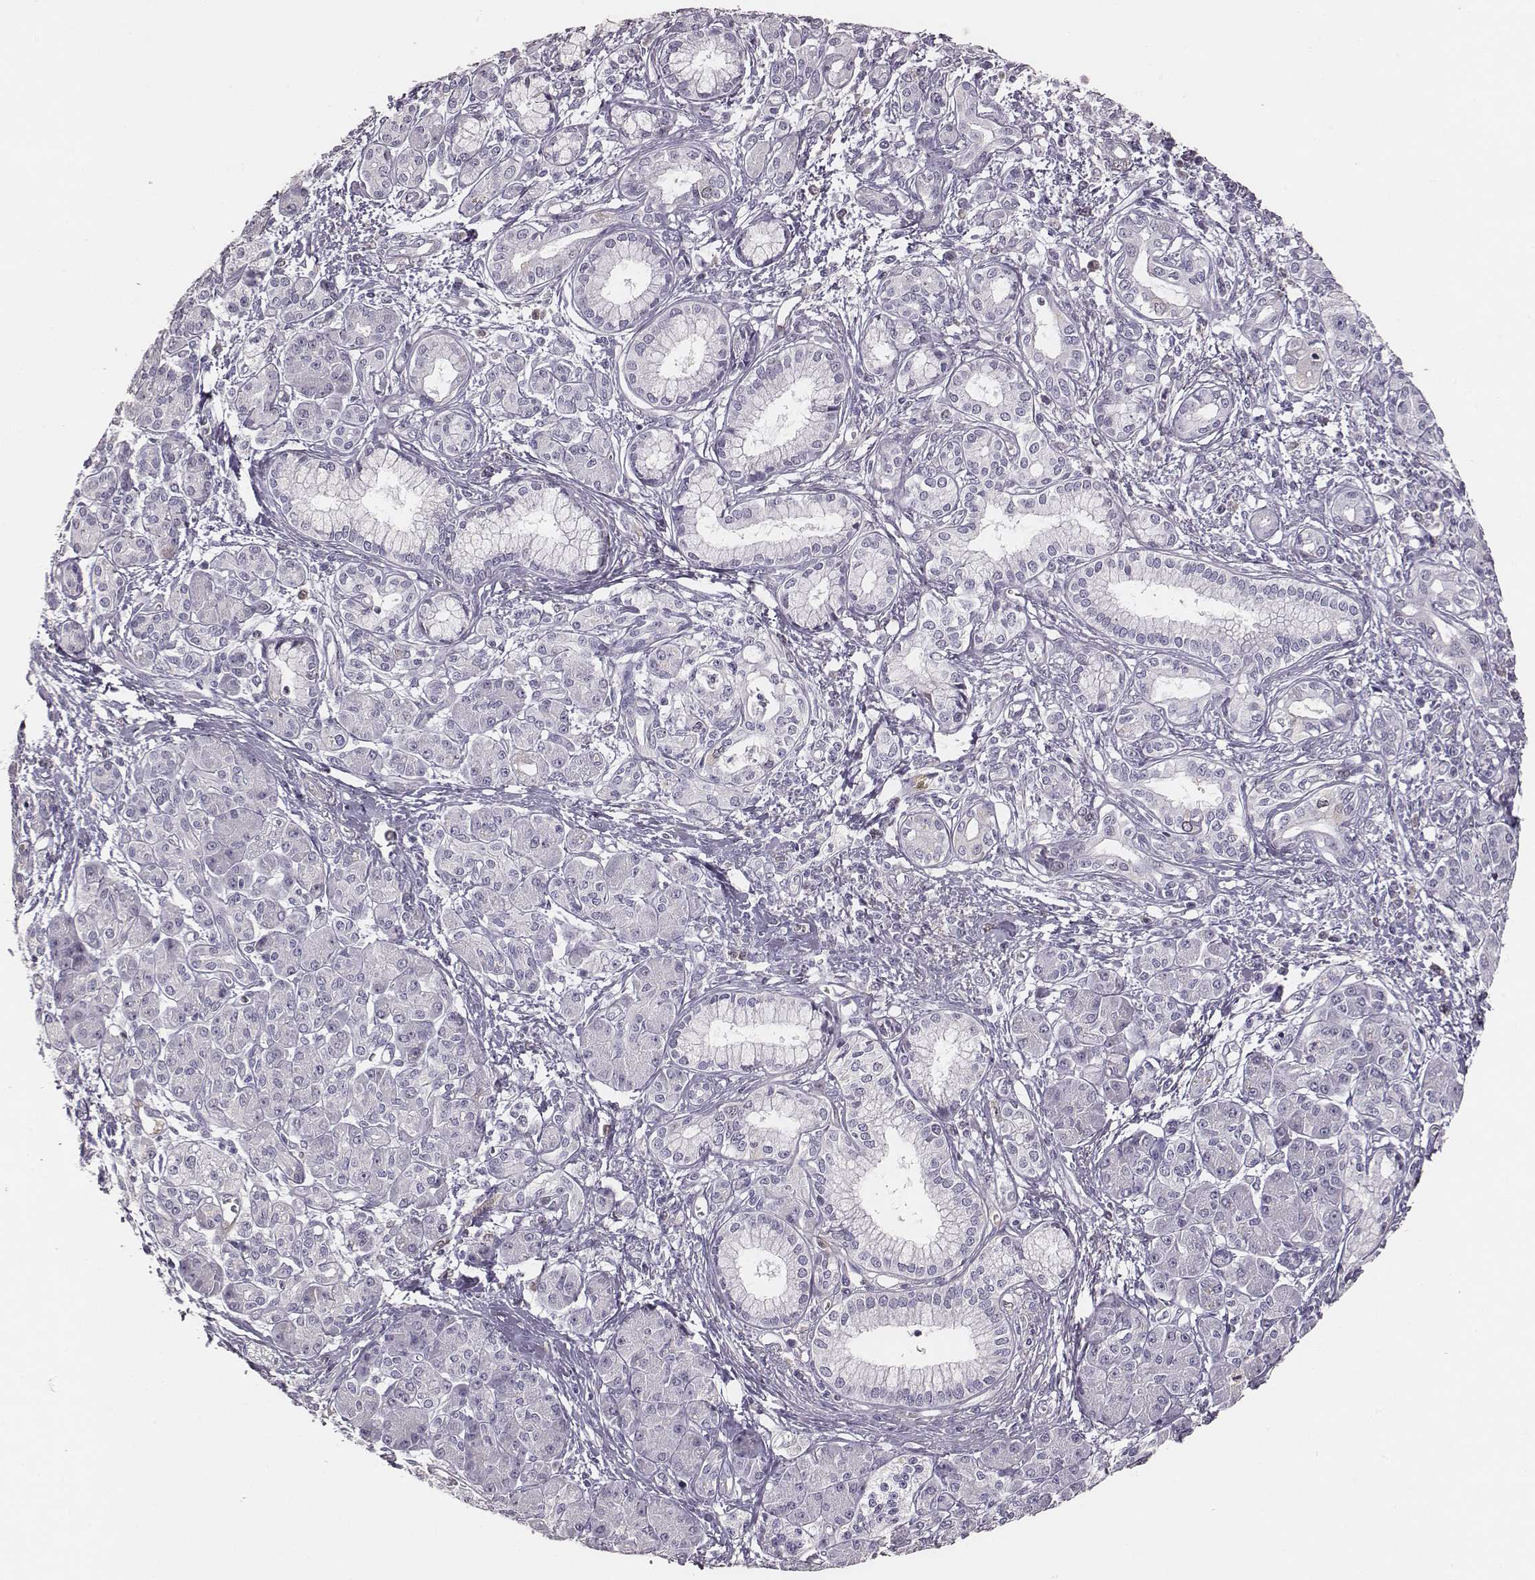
{"staining": {"intensity": "negative", "quantity": "none", "location": "none"}, "tissue": "pancreatic cancer", "cell_type": "Tumor cells", "image_type": "cancer", "snomed": [{"axis": "morphology", "description": "Adenocarcinoma, NOS"}, {"axis": "topography", "description": "Pancreas"}], "caption": "An immunohistochemistry photomicrograph of pancreatic cancer is shown. There is no staining in tumor cells of pancreatic cancer.", "gene": "PBK", "patient": {"sex": "male", "age": 70}}